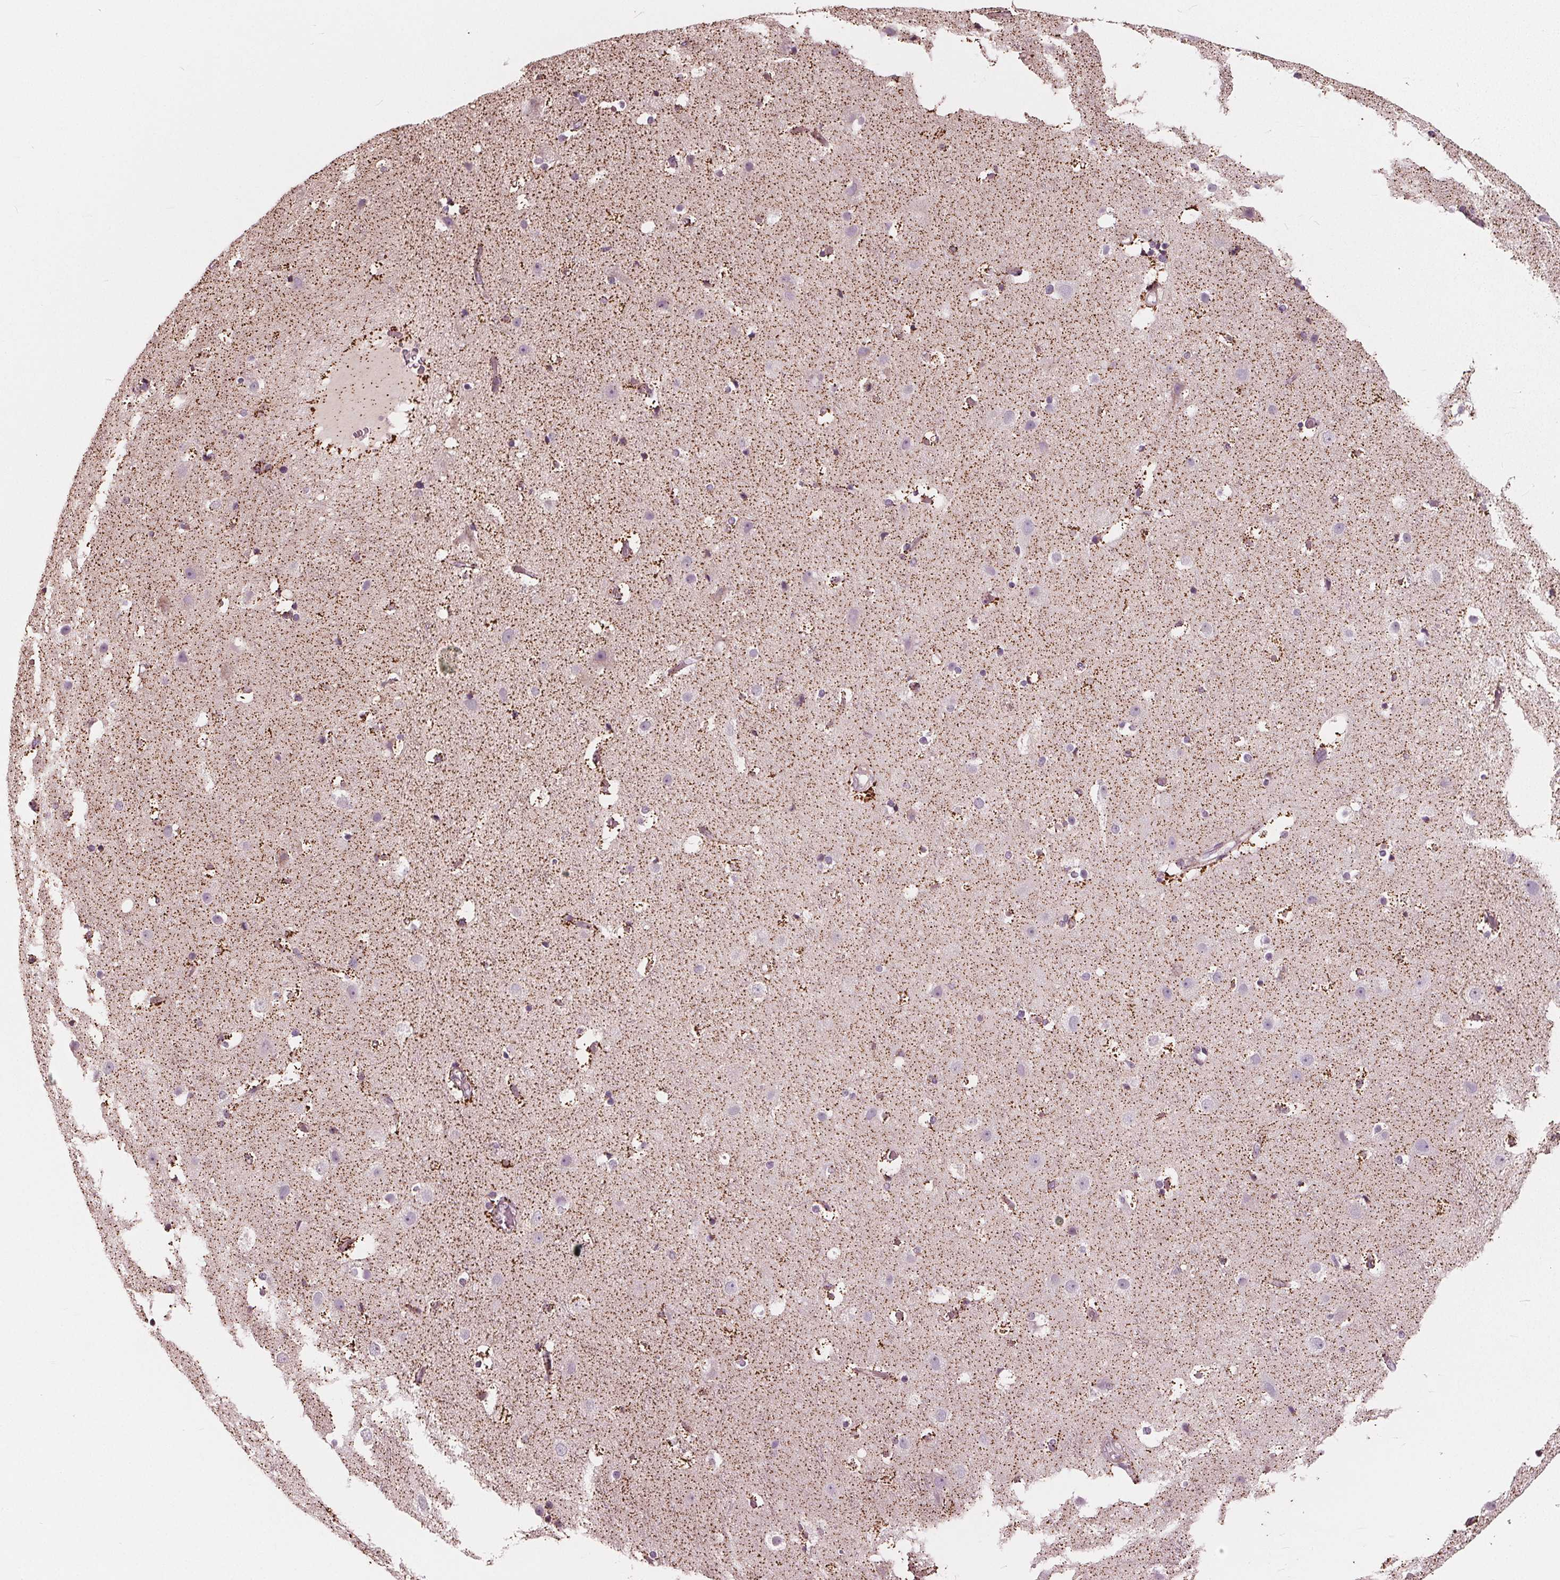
{"staining": {"intensity": "moderate", "quantity": "<25%", "location": "cytoplasmic/membranous"}, "tissue": "cerebral cortex", "cell_type": "Endothelial cells", "image_type": "normal", "snomed": [{"axis": "morphology", "description": "Normal tissue, NOS"}, {"axis": "topography", "description": "Cerebral cortex"}], "caption": "Protein expression analysis of unremarkable cerebral cortex demonstrates moderate cytoplasmic/membranous expression in approximately <25% of endothelial cells. Using DAB (3,3'-diaminobenzidine) (brown) and hematoxylin (blue) stains, captured at high magnification using brightfield microscopy.", "gene": "DCAF4L2", "patient": {"sex": "female", "age": 52}}